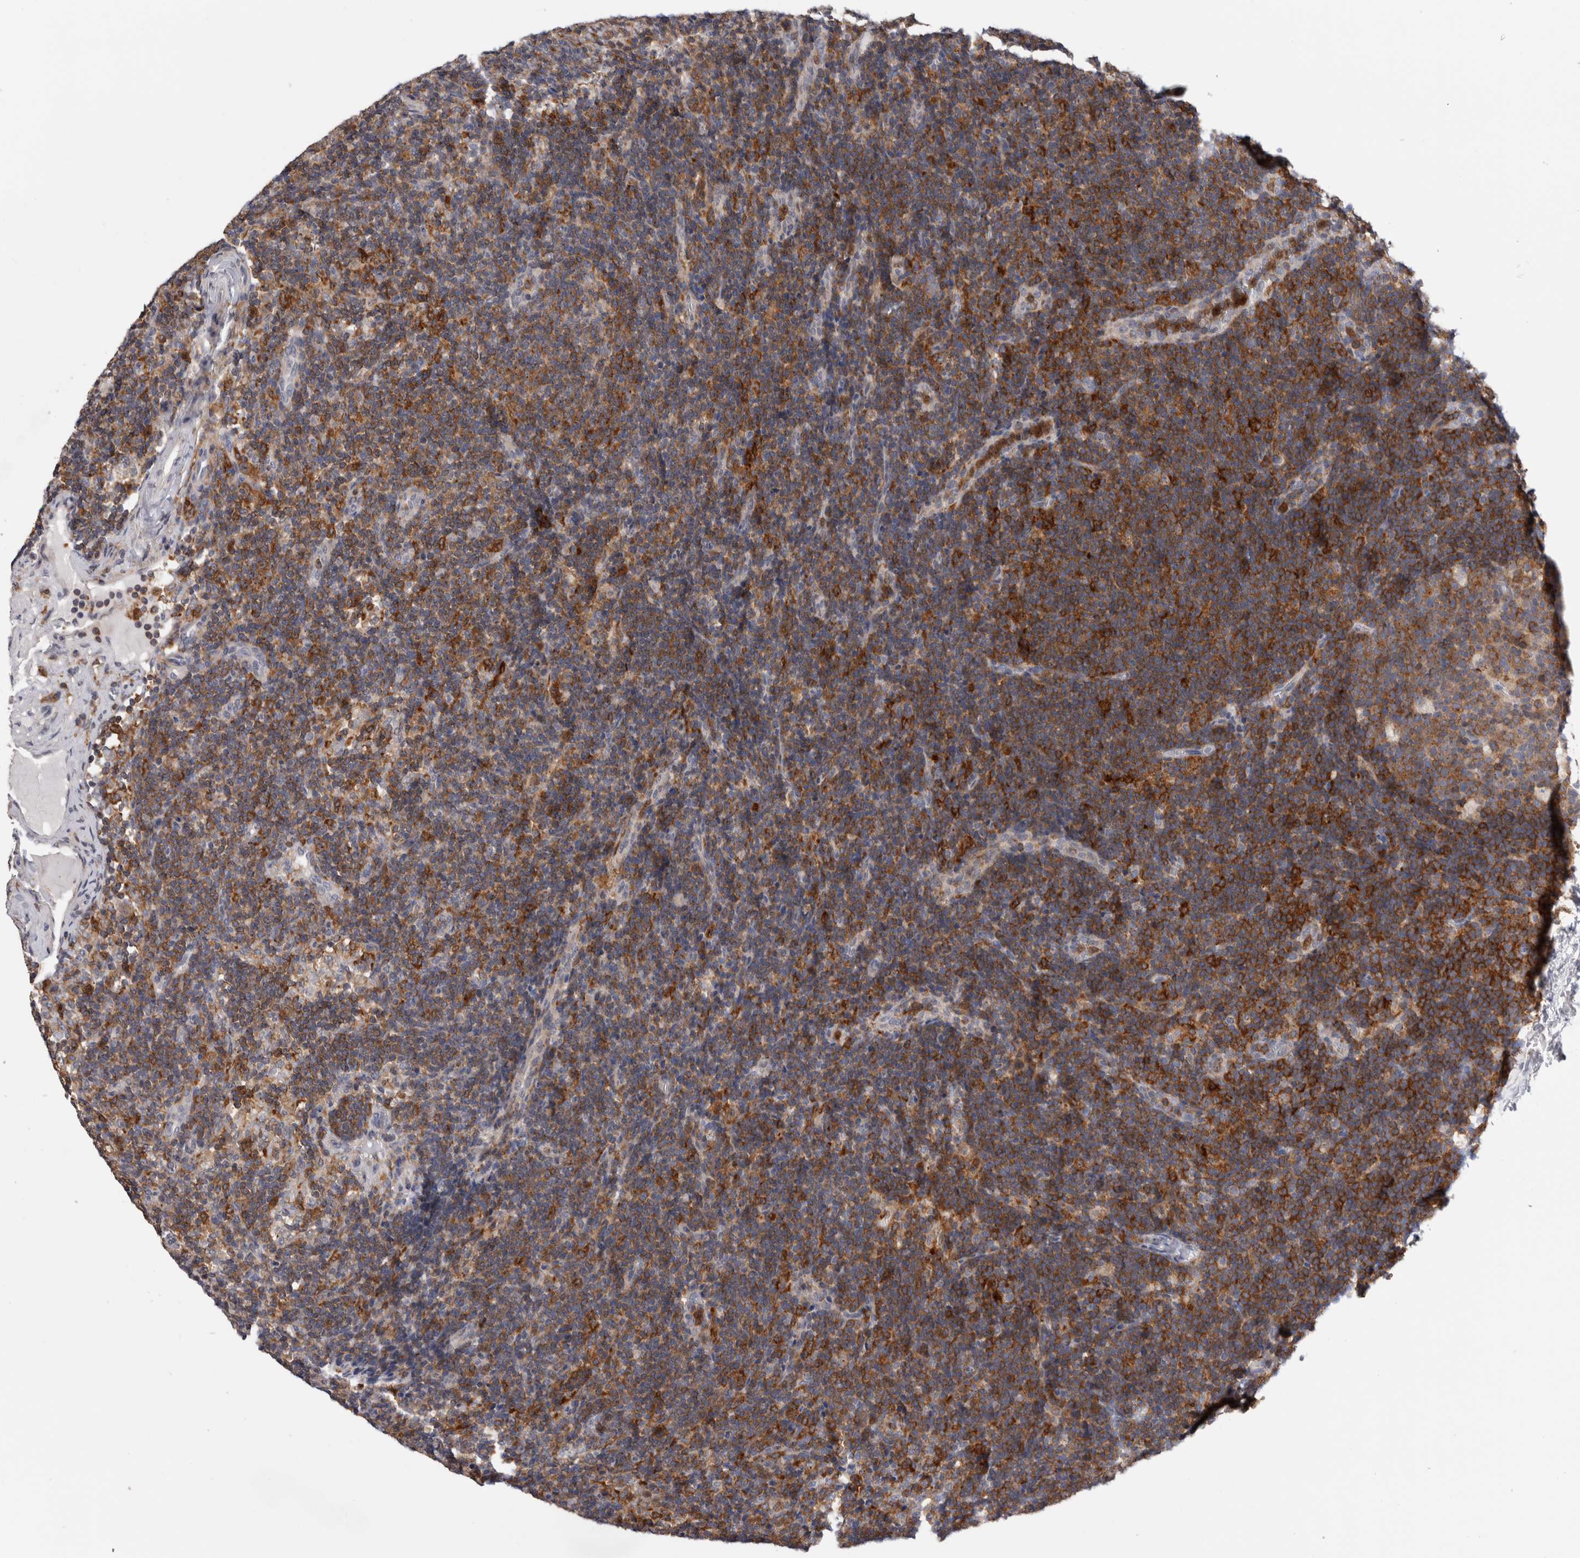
{"staining": {"intensity": "moderate", "quantity": ">75%", "location": "cytoplasmic/membranous"}, "tissue": "lymph node", "cell_type": "Germinal center cells", "image_type": "normal", "snomed": [{"axis": "morphology", "description": "Normal tissue, NOS"}, {"axis": "topography", "description": "Lymph node"}], "caption": "Immunohistochemical staining of benign human lymph node reveals medium levels of moderate cytoplasmic/membranous expression in about >75% of germinal center cells.", "gene": "CCDC88B", "patient": {"sex": "female", "age": 22}}